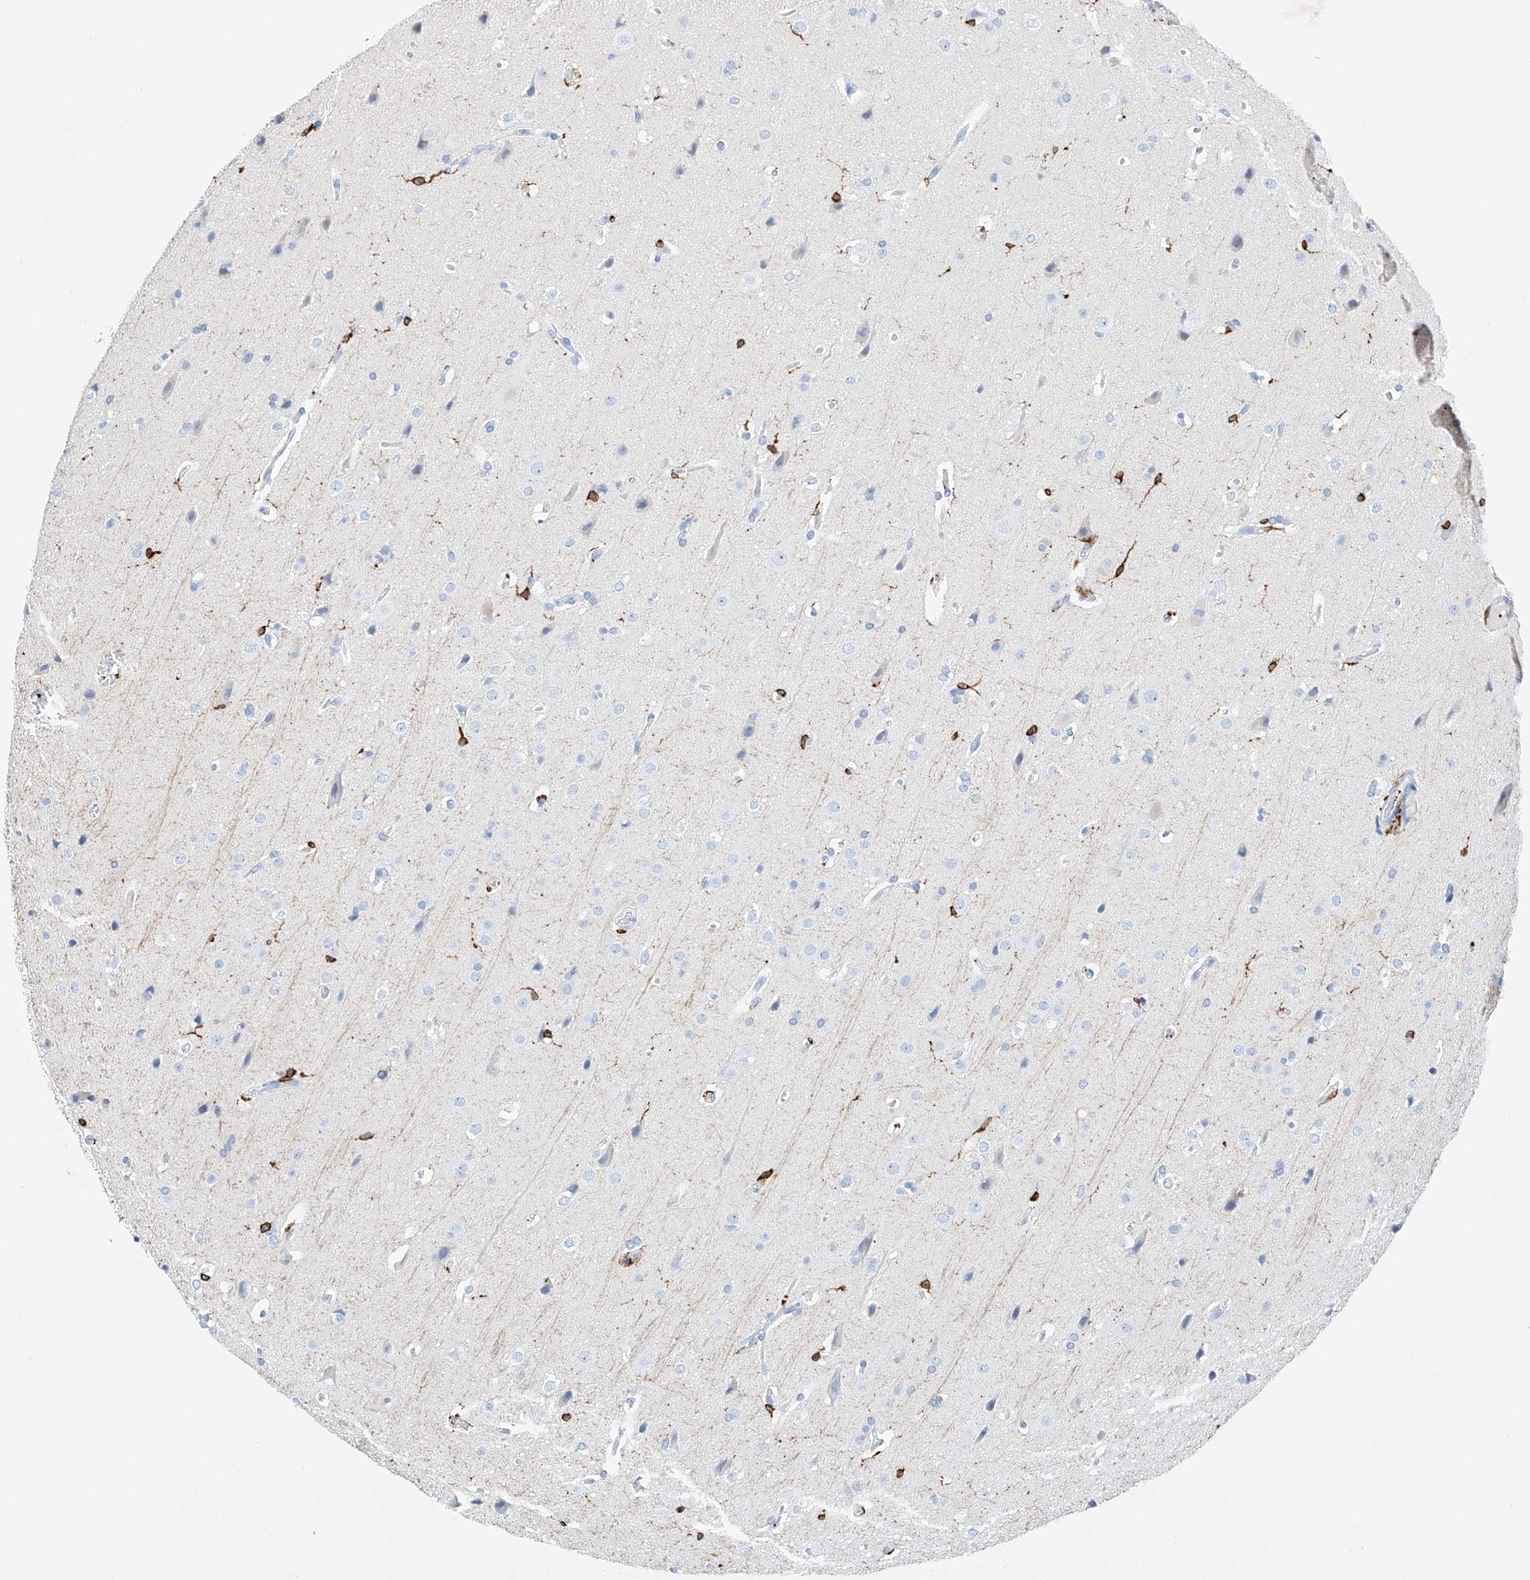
{"staining": {"intensity": "negative", "quantity": "none", "location": "none"}, "tissue": "glioma", "cell_type": "Tumor cells", "image_type": "cancer", "snomed": [{"axis": "morphology", "description": "Glioma, malignant, Low grade"}, {"axis": "topography", "description": "Brain"}], "caption": "Immunohistochemical staining of human glioma demonstrates no significant positivity in tumor cells. (DAB (3,3'-diaminobenzidine) IHC visualized using brightfield microscopy, high magnification).", "gene": "TBXAS1", "patient": {"sex": "female", "age": 37}}